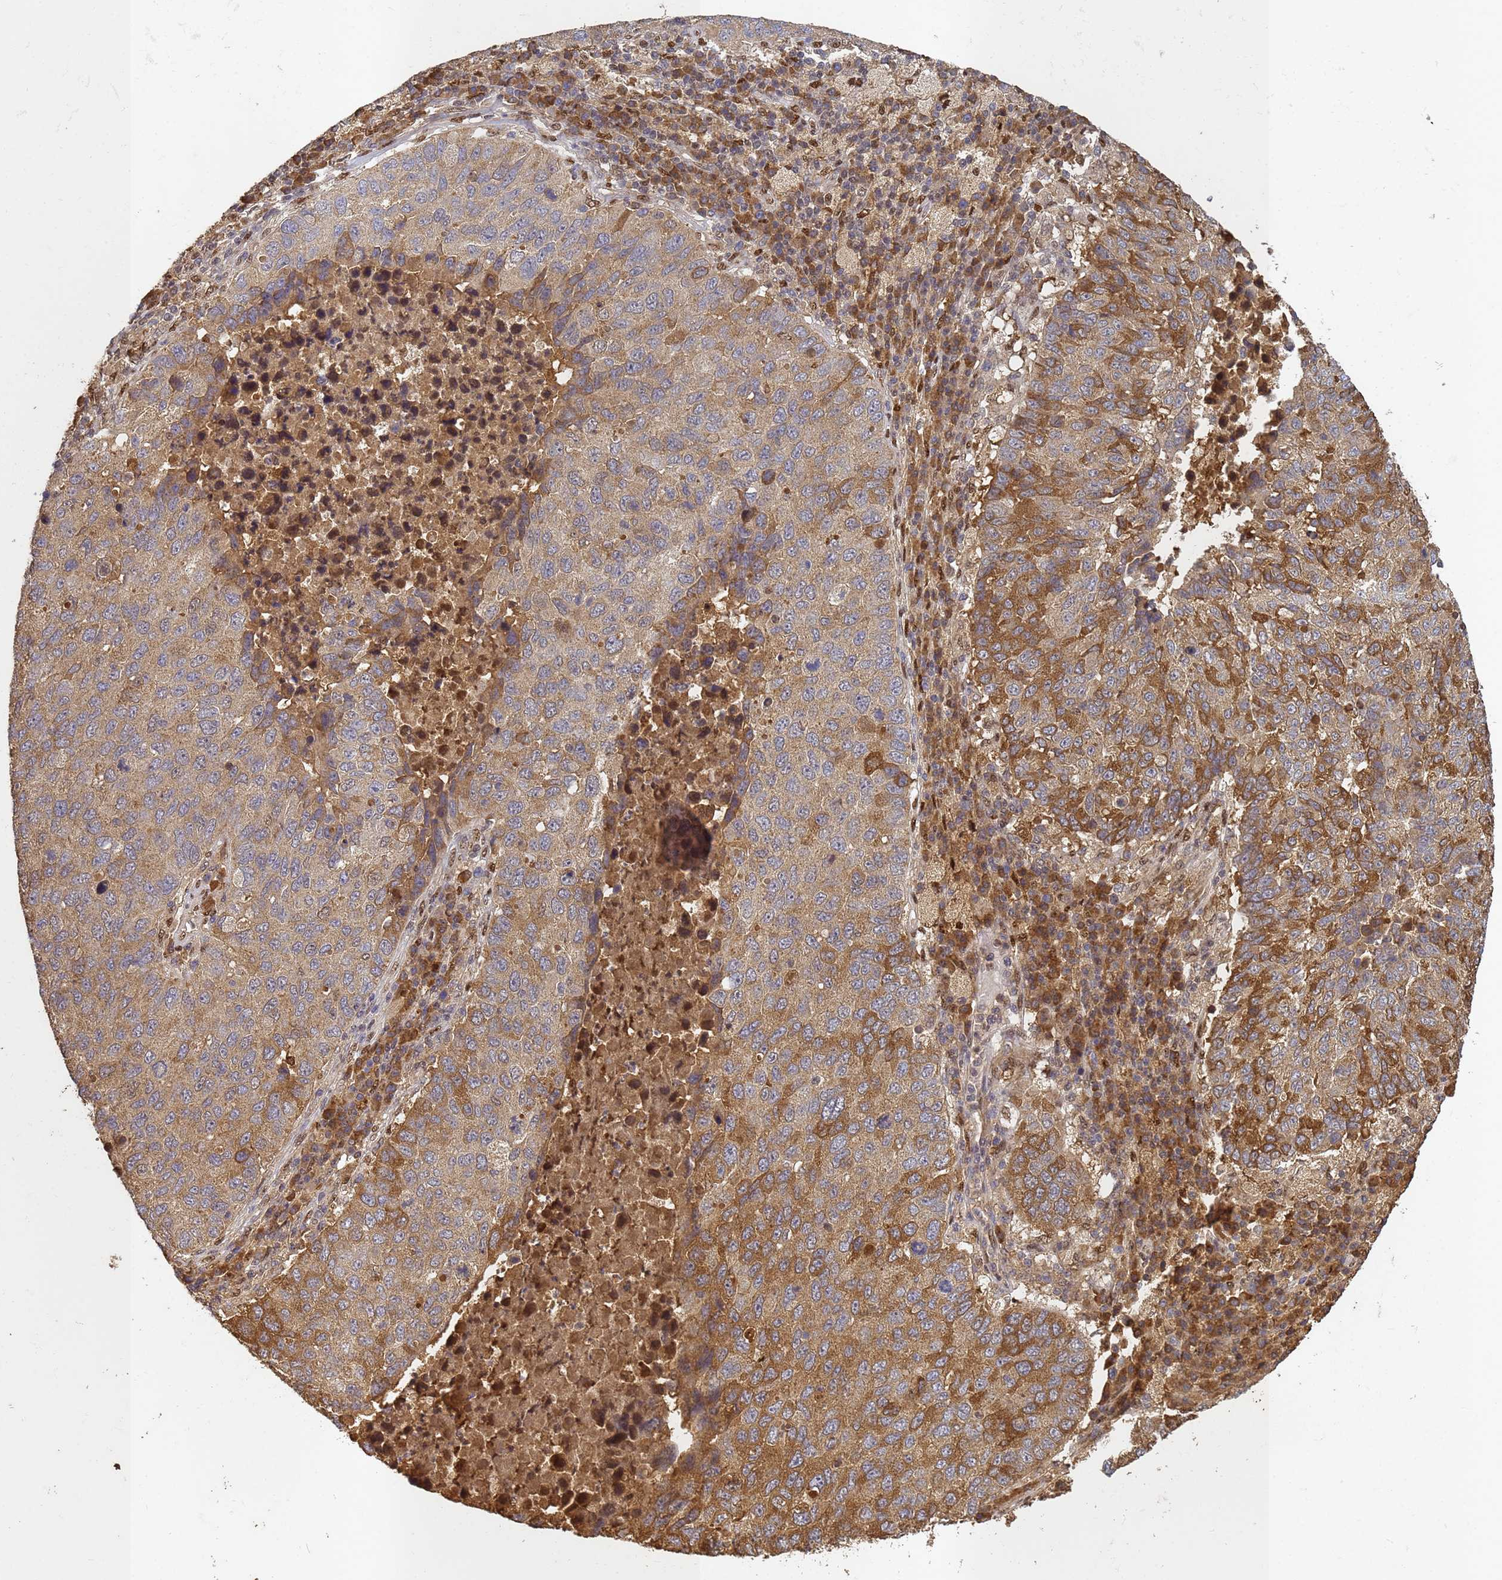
{"staining": {"intensity": "moderate", "quantity": ">75%", "location": "cytoplasmic/membranous"}, "tissue": "lung cancer", "cell_type": "Tumor cells", "image_type": "cancer", "snomed": [{"axis": "morphology", "description": "Squamous cell carcinoma, NOS"}, {"axis": "topography", "description": "Lung"}], "caption": "Immunohistochemical staining of human squamous cell carcinoma (lung) reveals moderate cytoplasmic/membranous protein staining in about >75% of tumor cells.", "gene": "SECISBP2", "patient": {"sex": "male", "age": 73}}